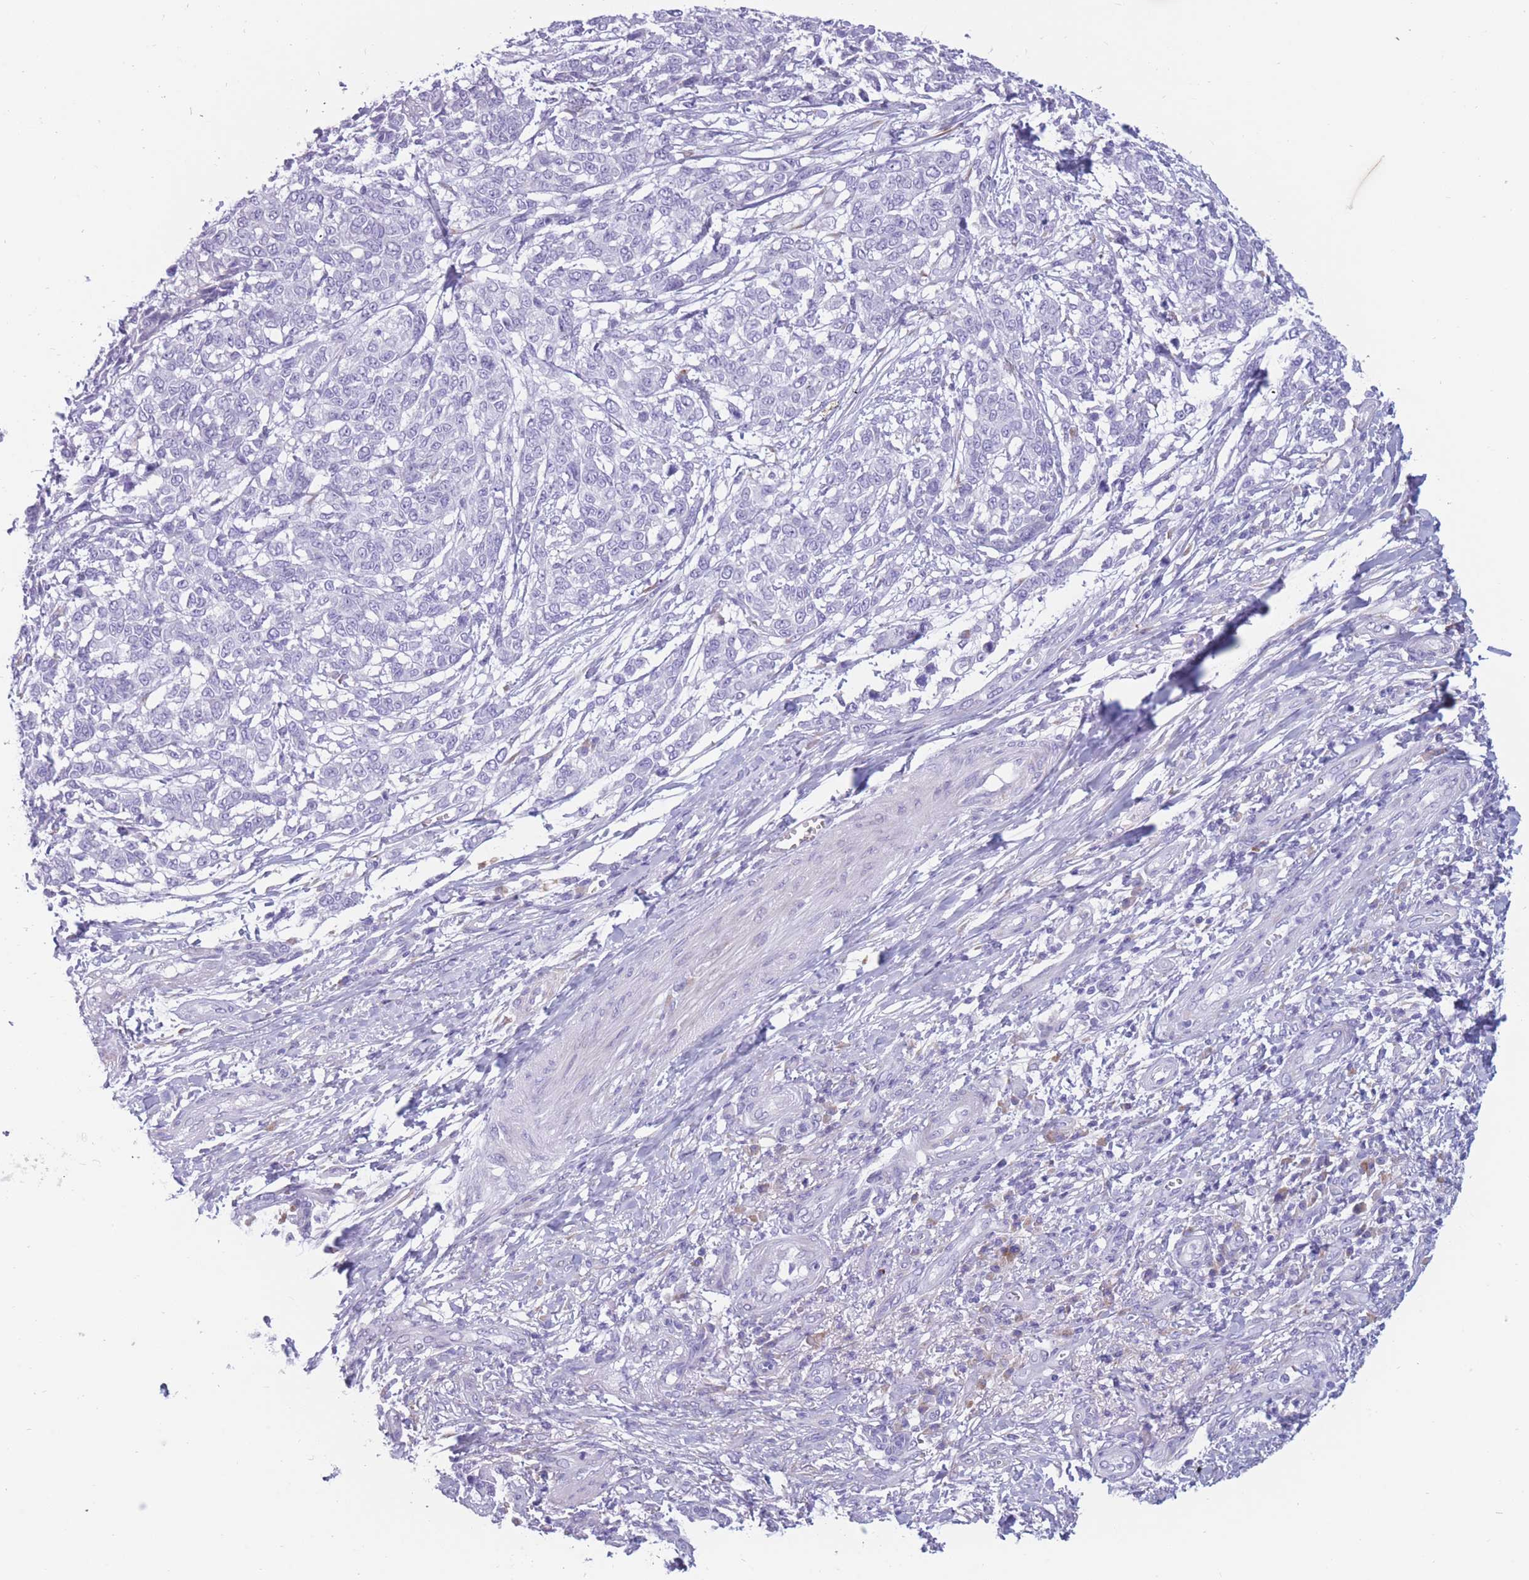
{"staining": {"intensity": "negative", "quantity": "none", "location": "none"}, "tissue": "melanoma", "cell_type": "Tumor cells", "image_type": "cancer", "snomed": [{"axis": "morphology", "description": "Malignant melanoma, NOS"}, {"axis": "topography", "description": "Skin"}], "caption": "Tumor cells show no significant protein staining in malignant melanoma.", "gene": "COL27A1", "patient": {"sex": "male", "age": 49}}